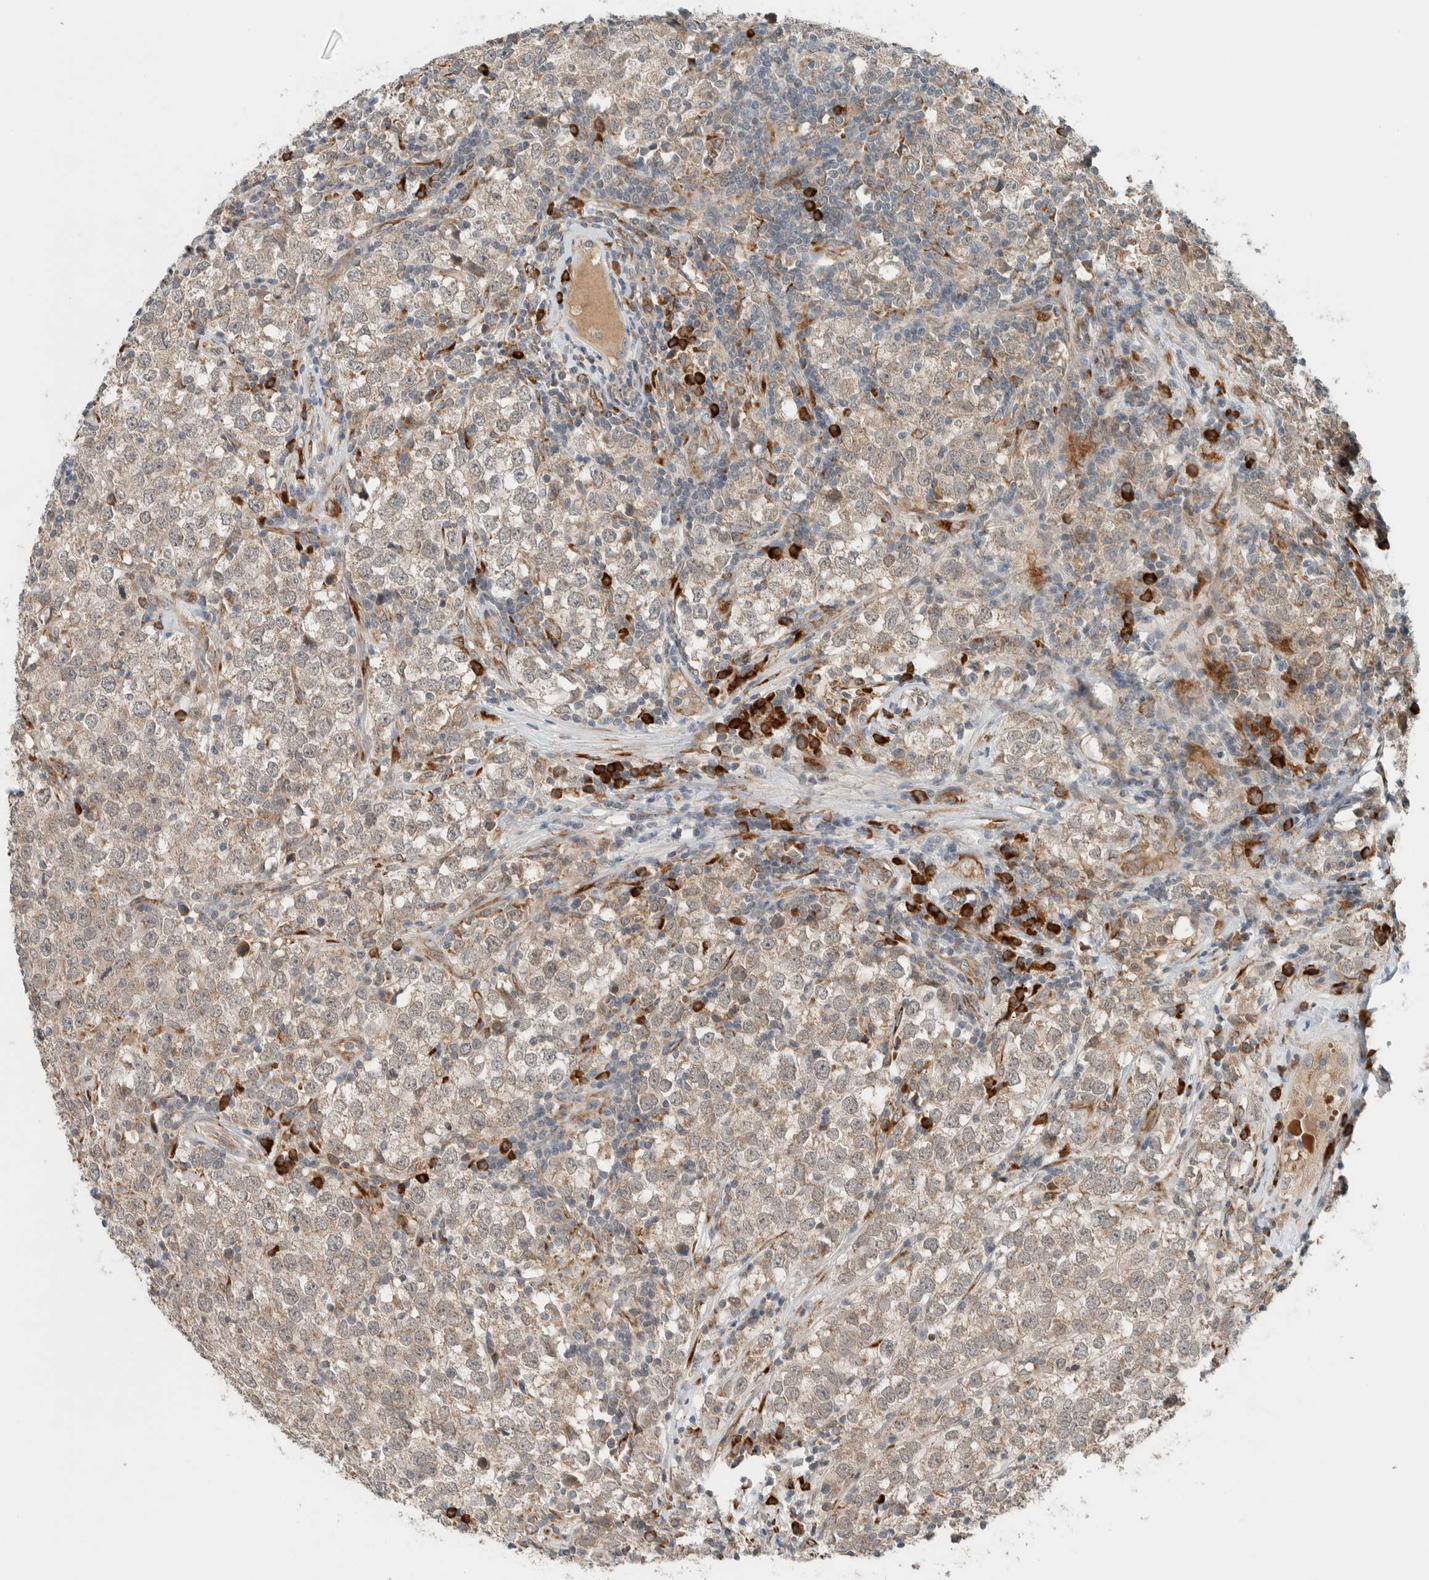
{"staining": {"intensity": "weak", "quantity": ">75%", "location": "cytoplasmic/membranous"}, "tissue": "testis cancer", "cell_type": "Tumor cells", "image_type": "cancer", "snomed": [{"axis": "morphology", "description": "Seminoma, NOS"}, {"axis": "morphology", "description": "Carcinoma, Embryonal, NOS"}, {"axis": "topography", "description": "Testis"}], "caption": "Tumor cells reveal low levels of weak cytoplasmic/membranous staining in about >75% of cells in human testis embryonal carcinoma.", "gene": "CTBP2", "patient": {"sex": "male", "age": 28}}